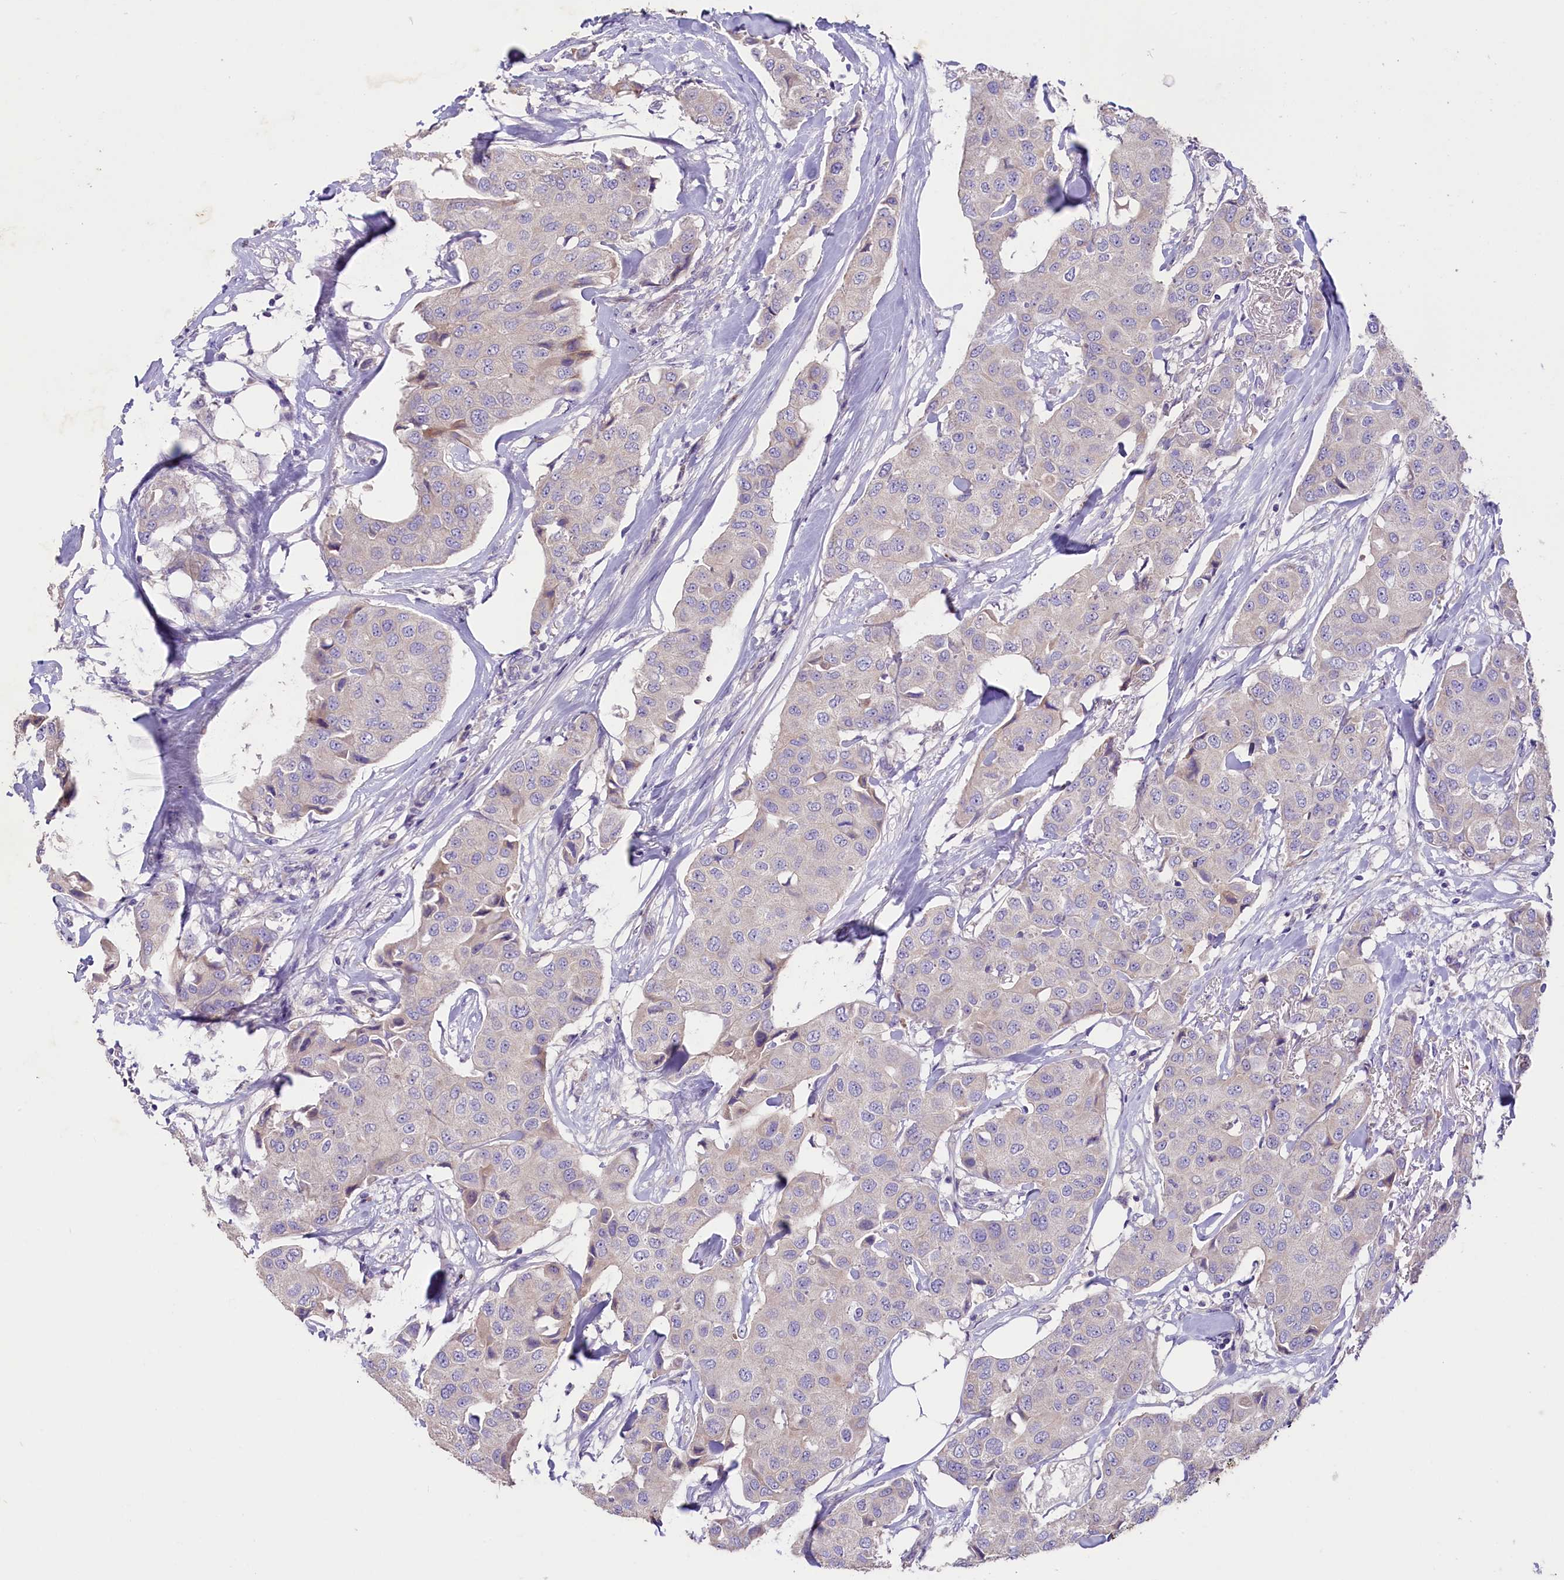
{"staining": {"intensity": "negative", "quantity": "none", "location": "none"}, "tissue": "breast cancer", "cell_type": "Tumor cells", "image_type": "cancer", "snomed": [{"axis": "morphology", "description": "Duct carcinoma"}, {"axis": "topography", "description": "Breast"}], "caption": "Tumor cells show no significant protein staining in breast cancer (intraductal carcinoma). (DAB immunohistochemistry (IHC) with hematoxylin counter stain).", "gene": "CD99L2", "patient": {"sex": "female", "age": 80}}